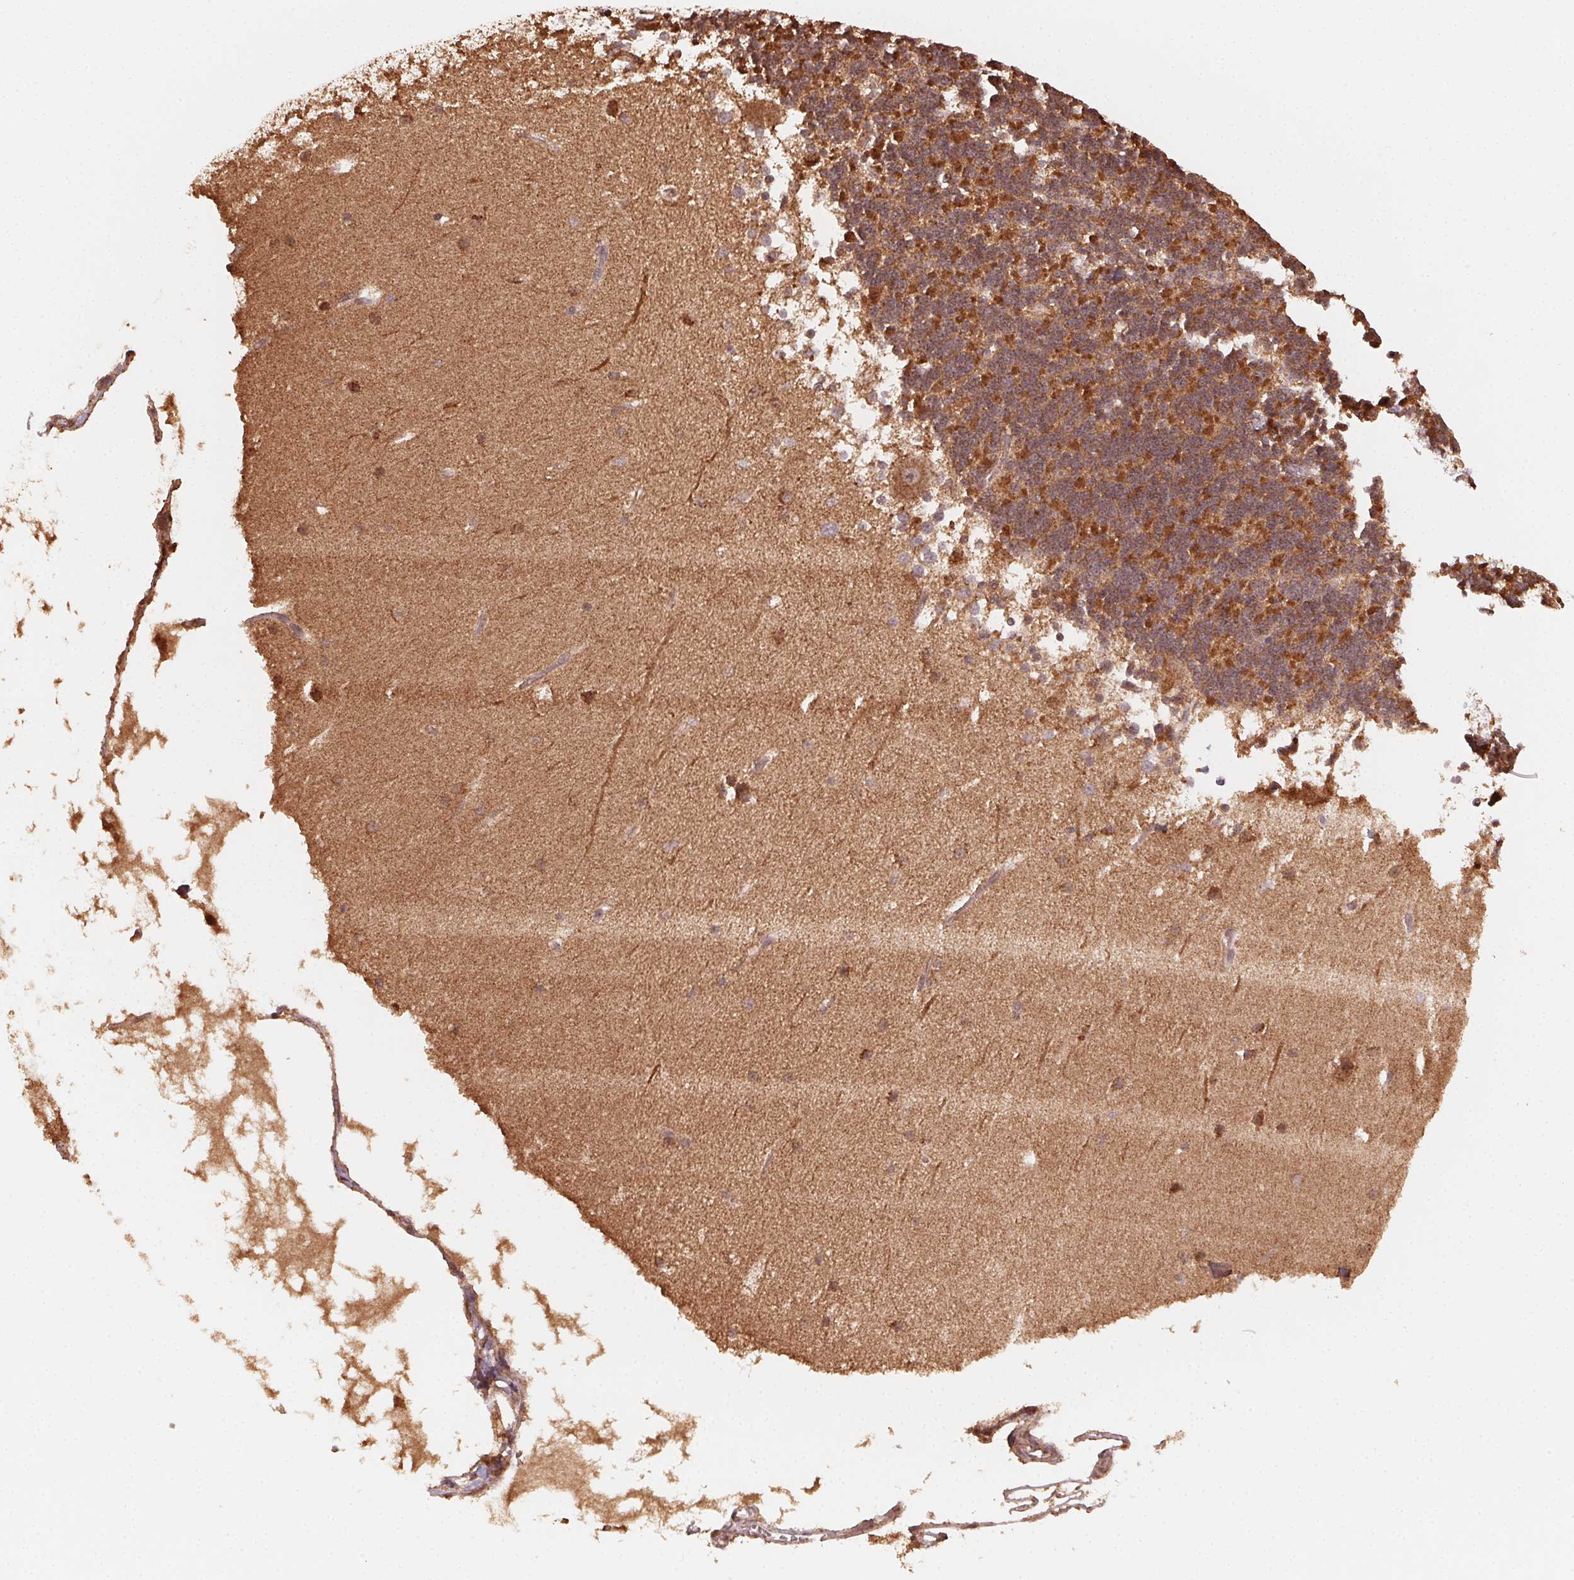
{"staining": {"intensity": "strong", "quantity": "25%-75%", "location": "cytoplasmic/membranous"}, "tissue": "cerebellum", "cell_type": "Cells in granular layer", "image_type": "normal", "snomed": [{"axis": "morphology", "description": "Normal tissue, NOS"}, {"axis": "topography", "description": "Cerebellum"}], "caption": "Cerebellum stained with IHC exhibits strong cytoplasmic/membranous expression in approximately 25%-75% of cells in granular layer. (Brightfield microscopy of DAB IHC at high magnification).", "gene": "WBP2", "patient": {"sex": "female", "age": 19}}